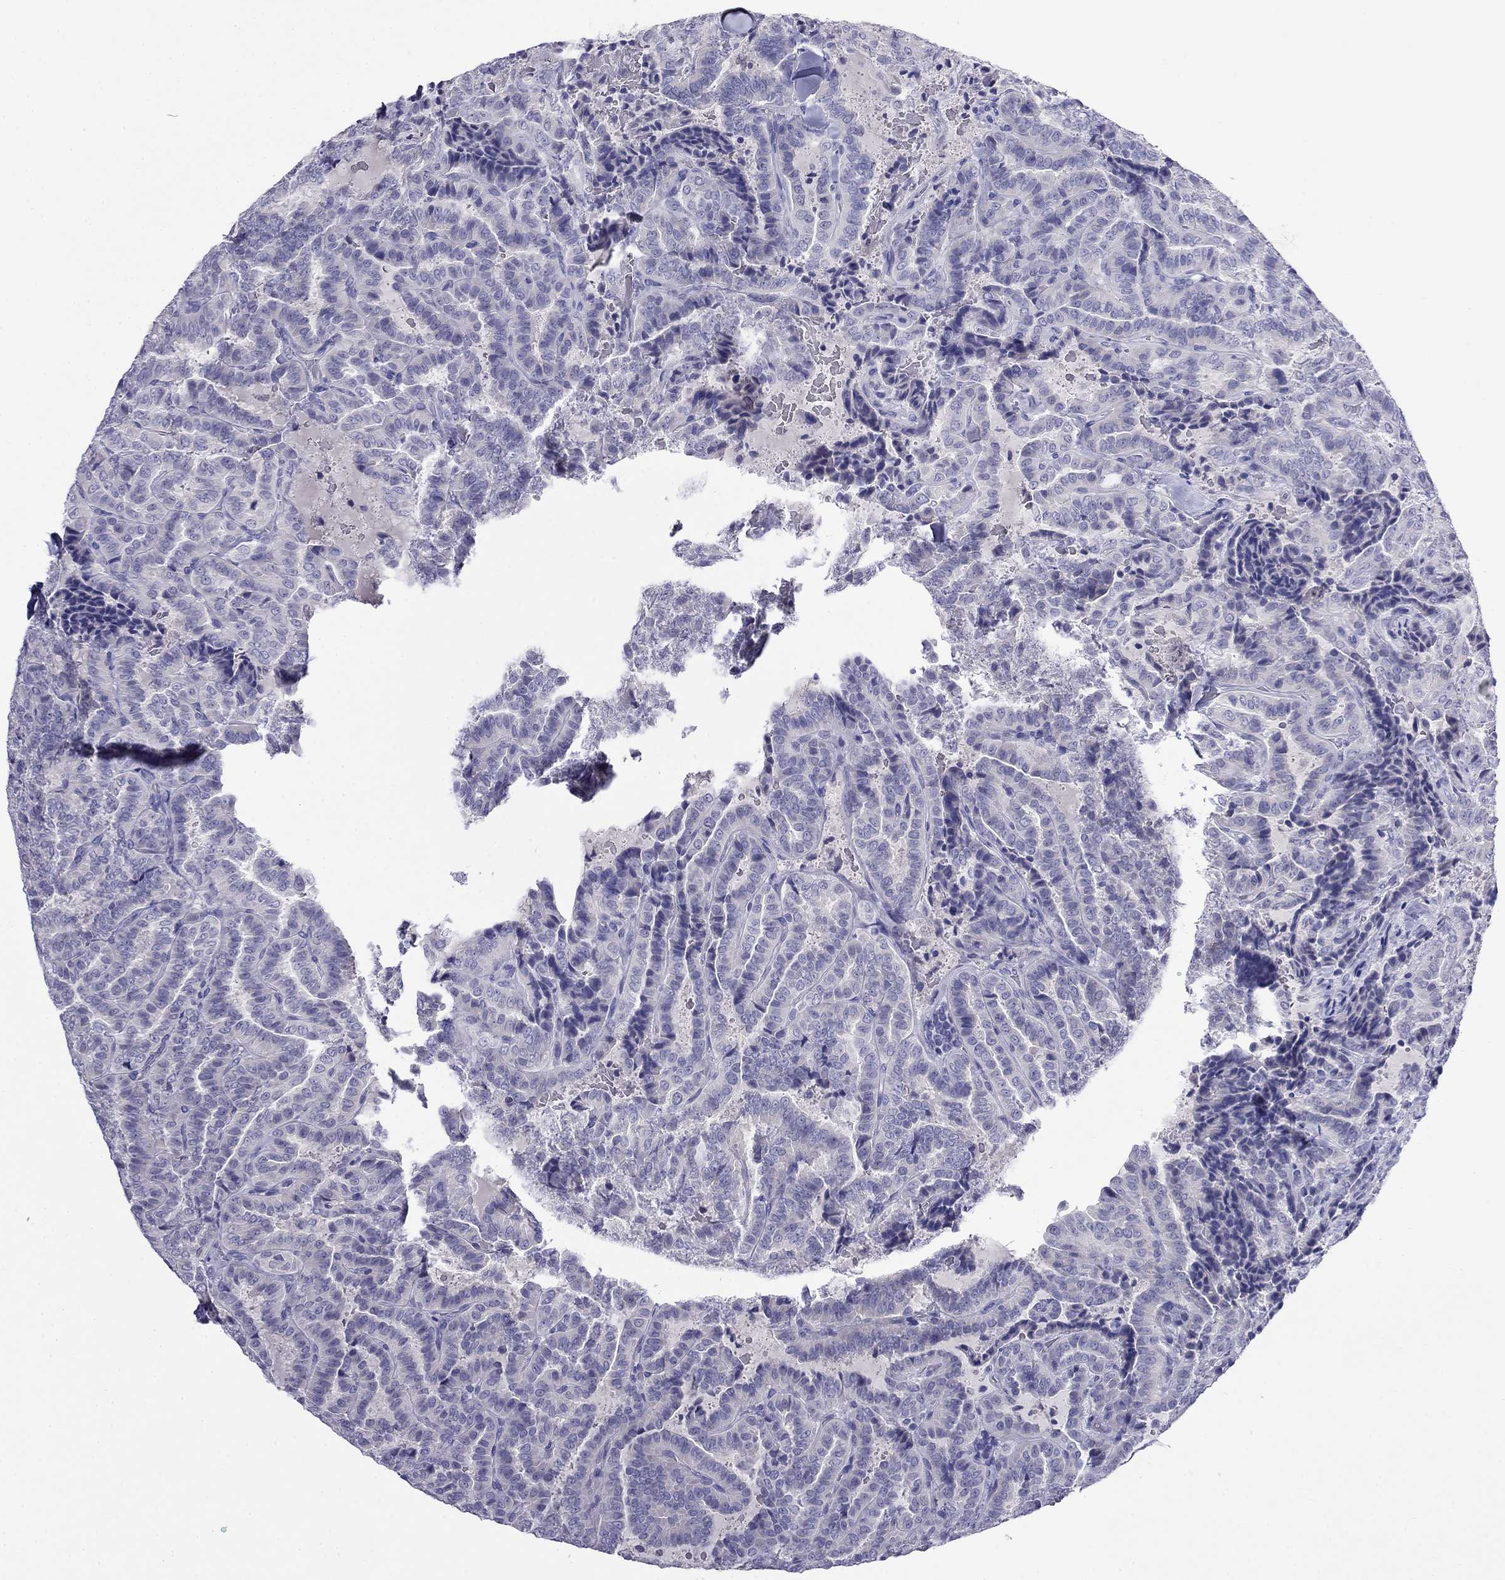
{"staining": {"intensity": "negative", "quantity": "none", "location": "none"}, "tissue": "thyroid cancer", "cell_type": "Tumor cells", "image_type": "cancer", "snomed": [{"axis": "morphology", "description": "Papillary adenocarcinoma, NOS"}, {"axis": "topography", "description": "Thyroid gland"}], "caption": "This is a histopathology image of immunohistochemistry staining of thyroid cancer, which shows no staining in tumor cells.", "gene": "MYO15A", "patient": {"sex": "female", "age": 39}}